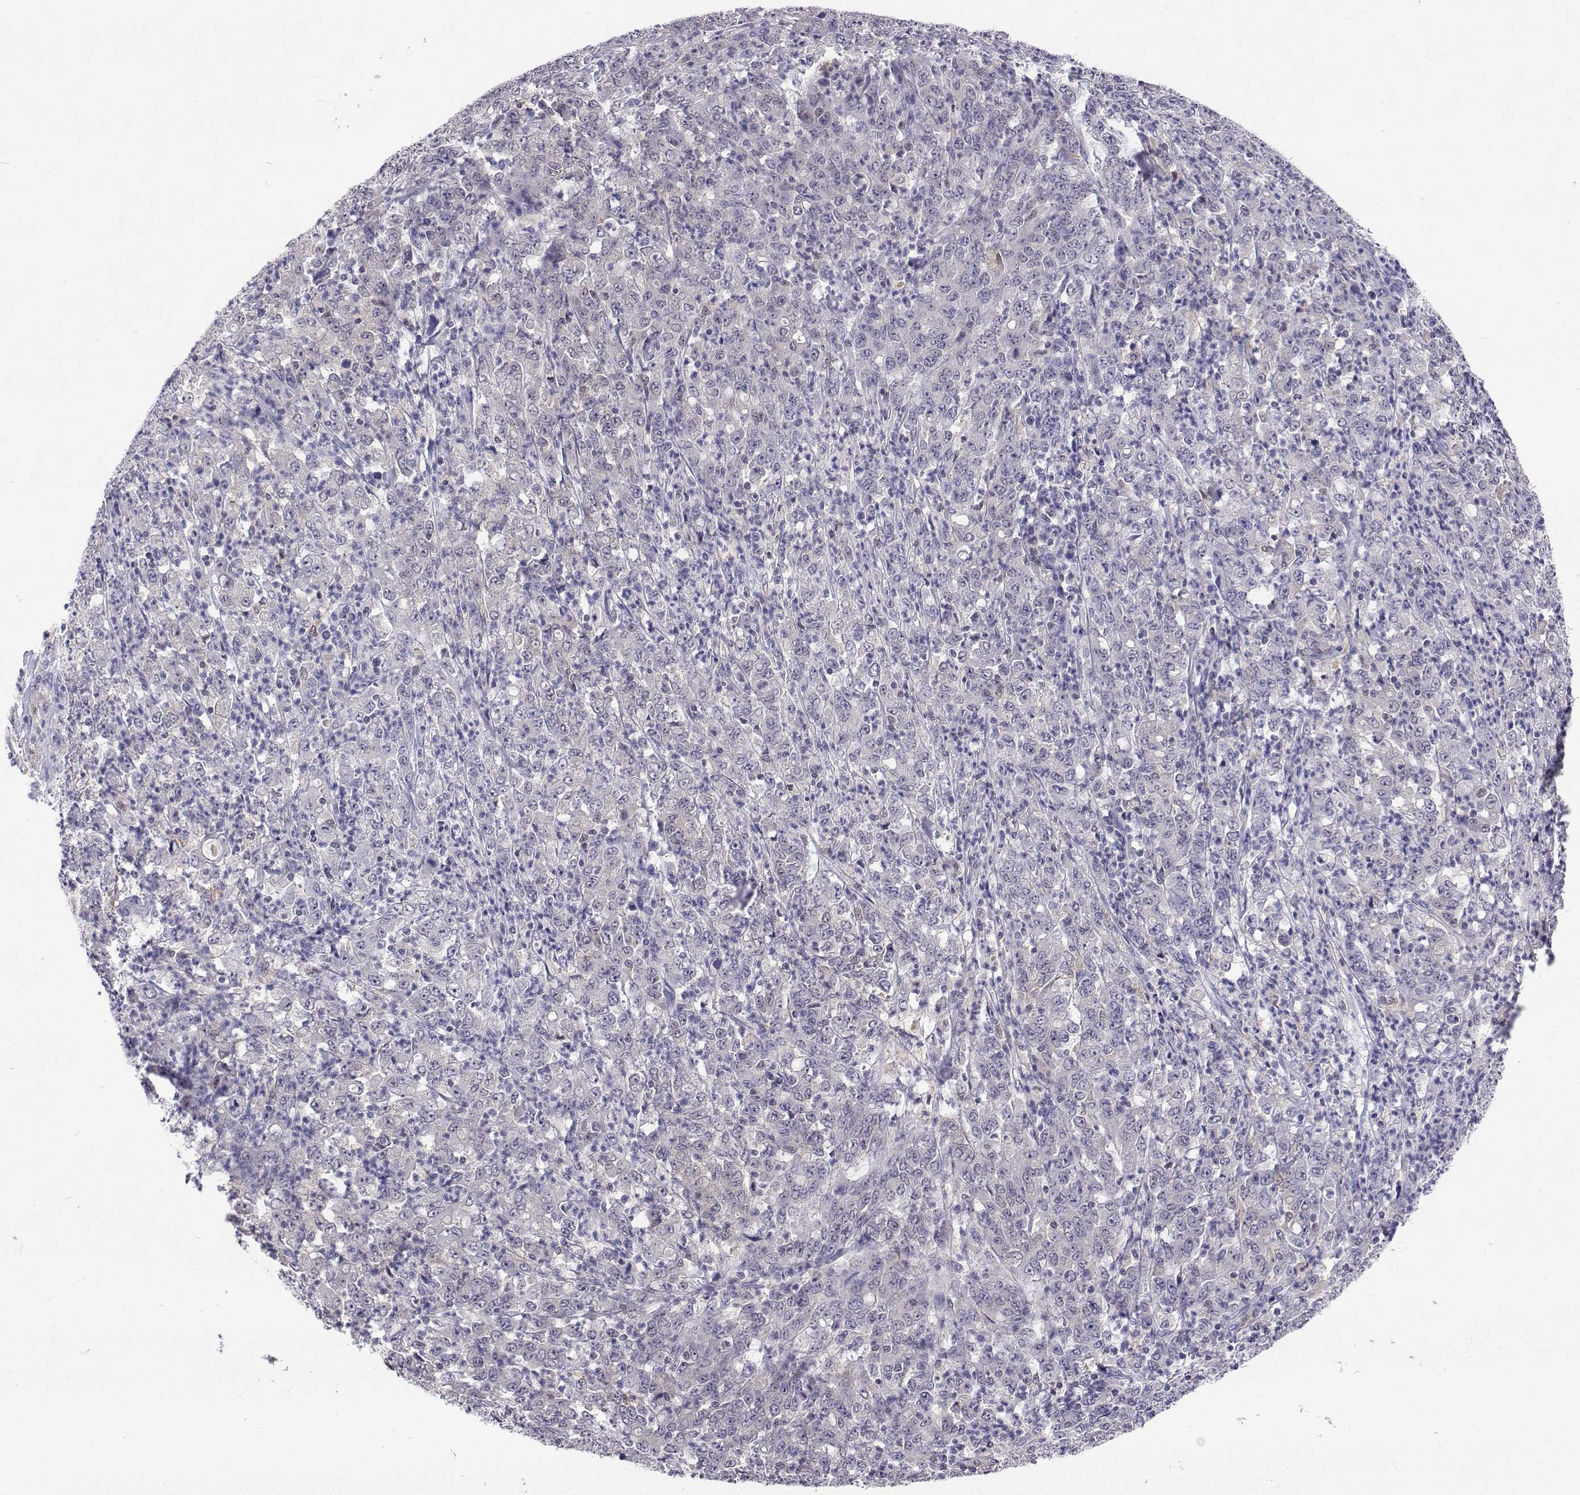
{"staining": {"intensity": "negative", "quantity": "none", "location": "none"}, "tissue": "stomach cancer", "cell_type": "Tumor cells", "image_type": "cancer", "snomed": [{"axis": "morphology", "description": "Adenocarcinoma, NOS"}, {"axis": "topography", "description": "Stomach, lower"}], "caption": "Image shows no significant protein expression in tumor cells of adenocarcinoma (stomach).", "gene": "GALM", "patient": {"sex": "female", "age": 71}}